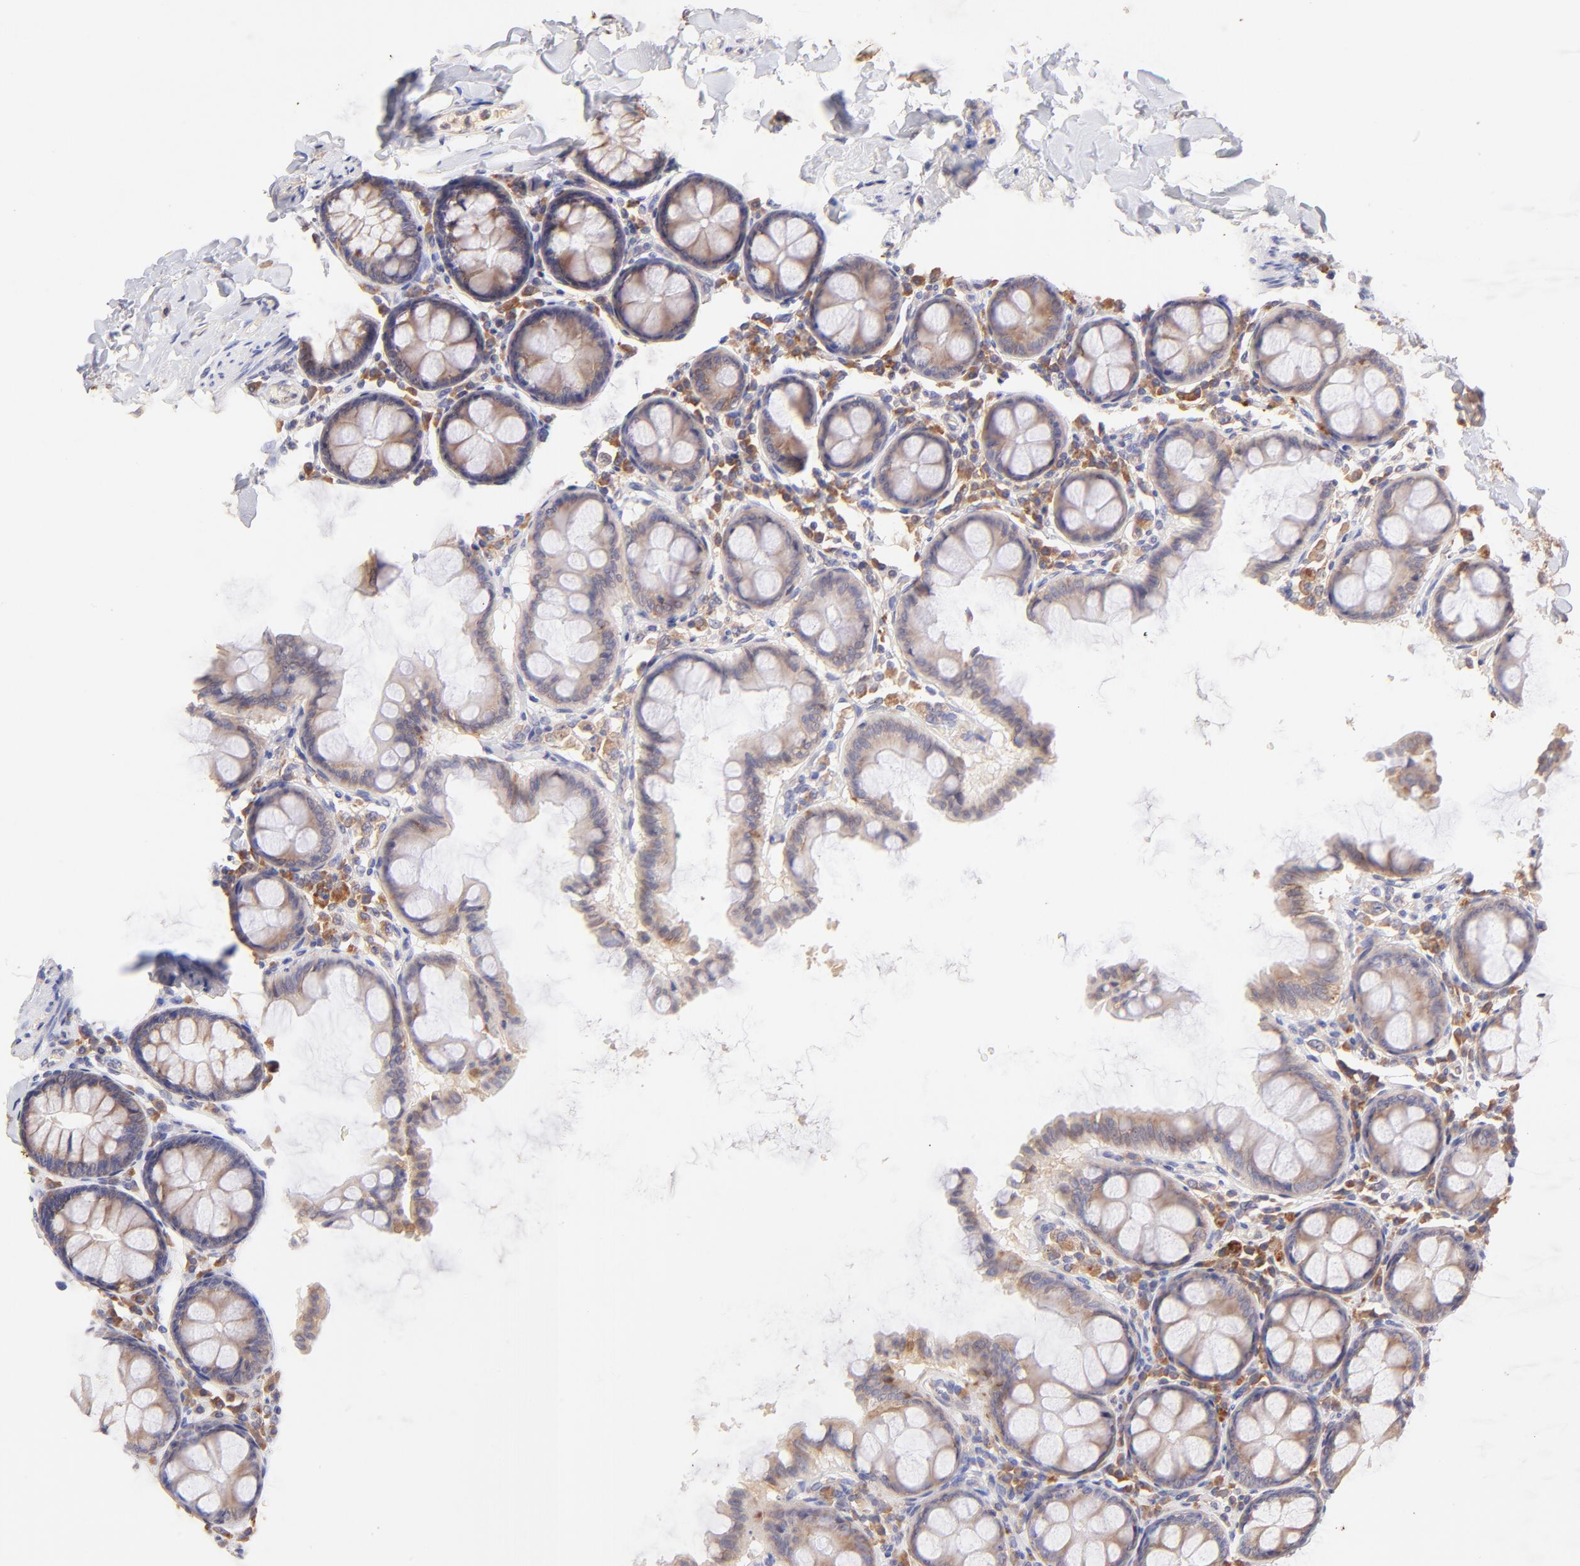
{"staining": {"intensity": "moderate", "quantity": ">75%", "location": "cytoplasmic/membranous"}, "tissue": "colon", "cell_type": "Glandular cells", "image_type": "normal", "snomed": [{"axis": "morphology", "description": "Normal tissue, NOS"}, {"axis": "topography", "description": "Colon"}], "caption": "DAB (3,3'-diaminobenzidine) immunohistochemical staining of unremarkable human colon demonstrates moderate cytoplasmic/membranous protein staining in approximately >75% of glandular cells.", "gene": "RPL11", "patient": {"sex": "female", "age": 61}}